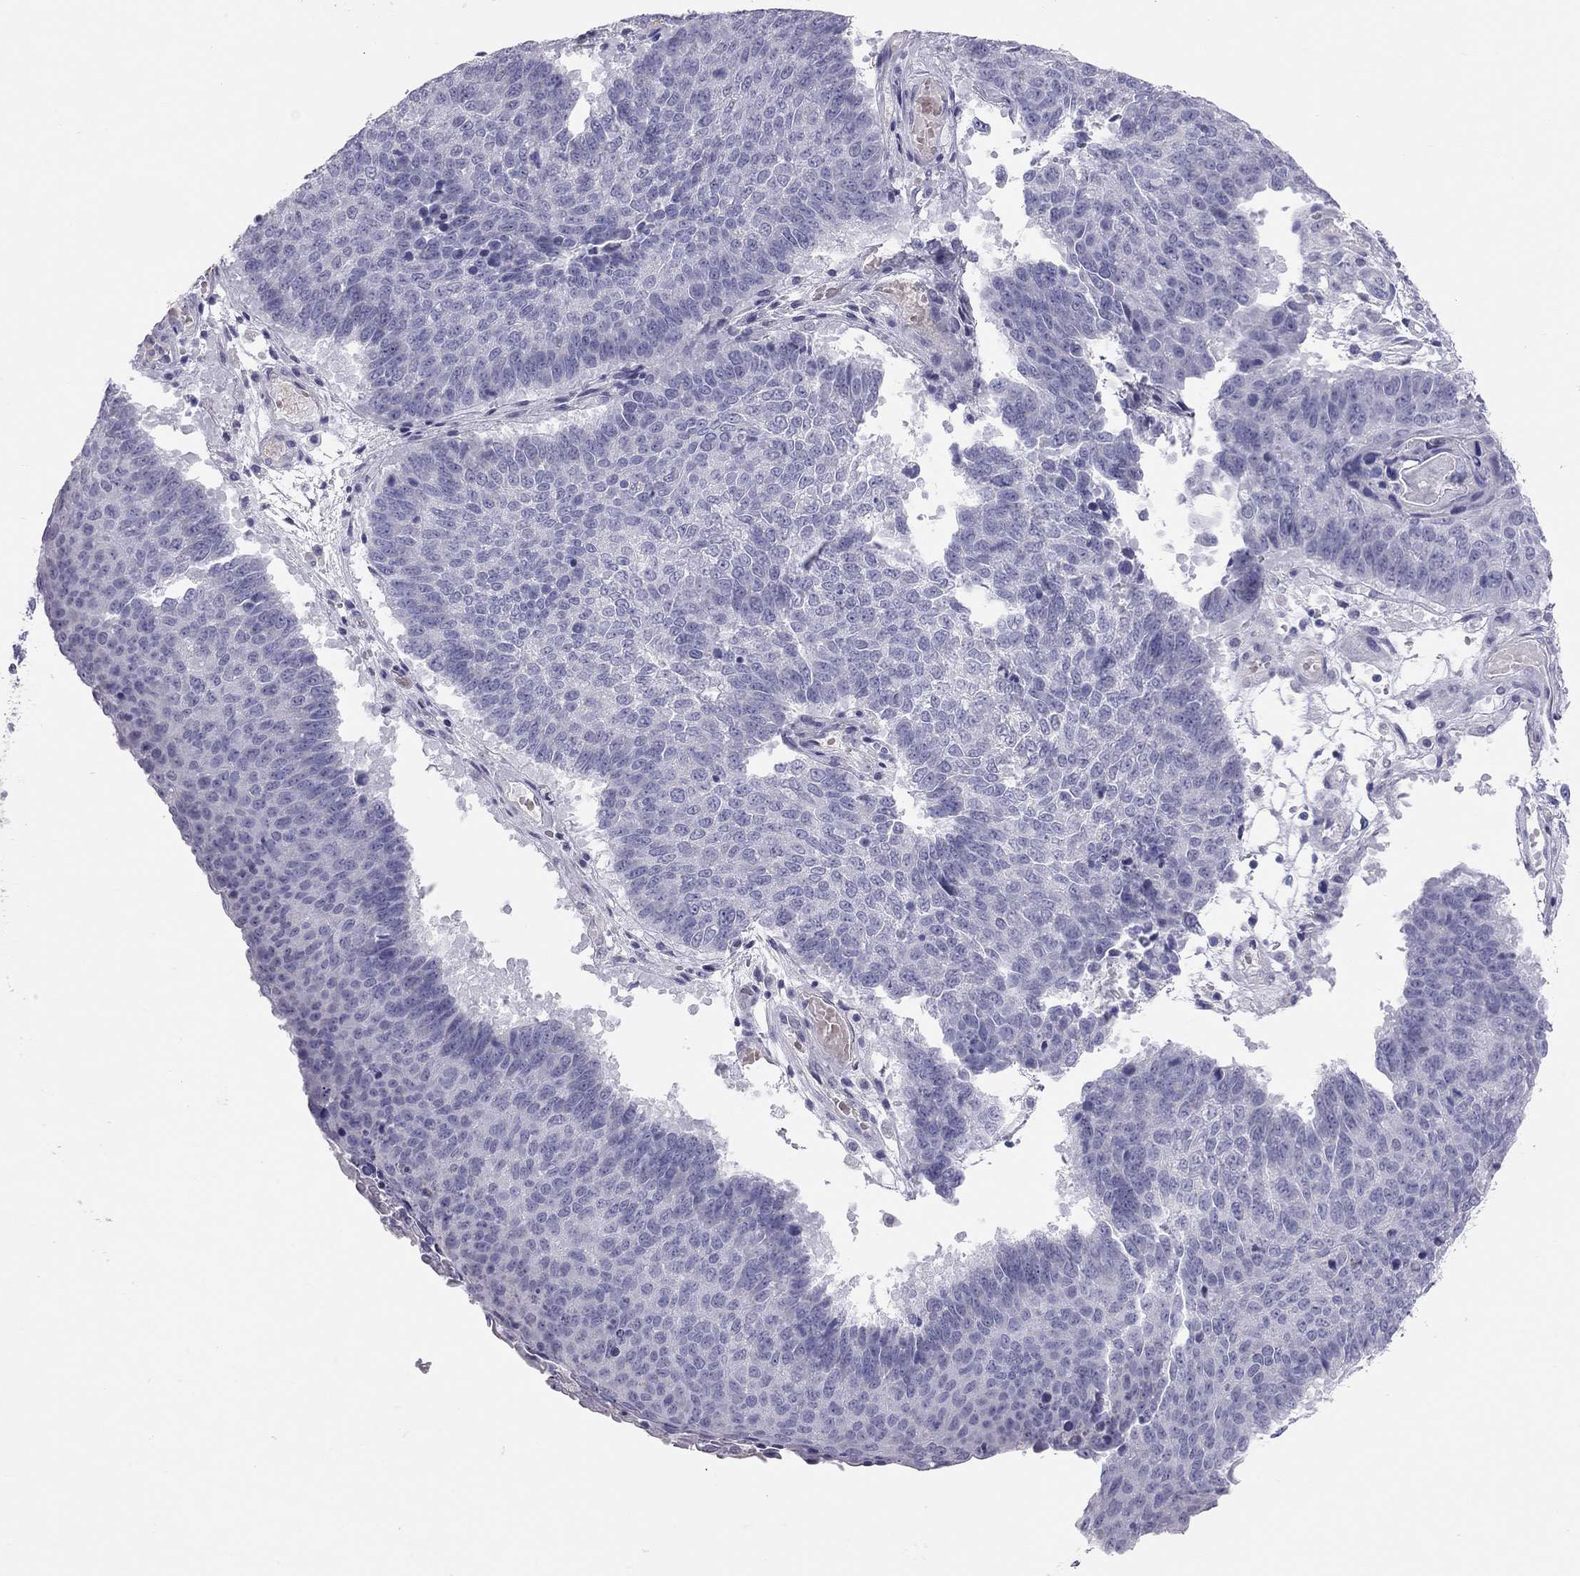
{"staining": {"intensity": "negative", "quantity": "none", "location": "none"}, "tissue": "lung cancer", "cell_type": "Tumor cells", "image_type": "cancer", "snomed": [{"axis": "morphology", "description": "Squamous cell carcinoma, NOS"}, {"axis": "topography", "description": "Lung"}], "caption": "A high-resolution histopathology image shows immunohistochemistry (IHC) staining of lung cancer, which reveals no significant expression in tumor cells.", "gene": "SPATA12", "patient": {"sex": "male", "age": 73}}